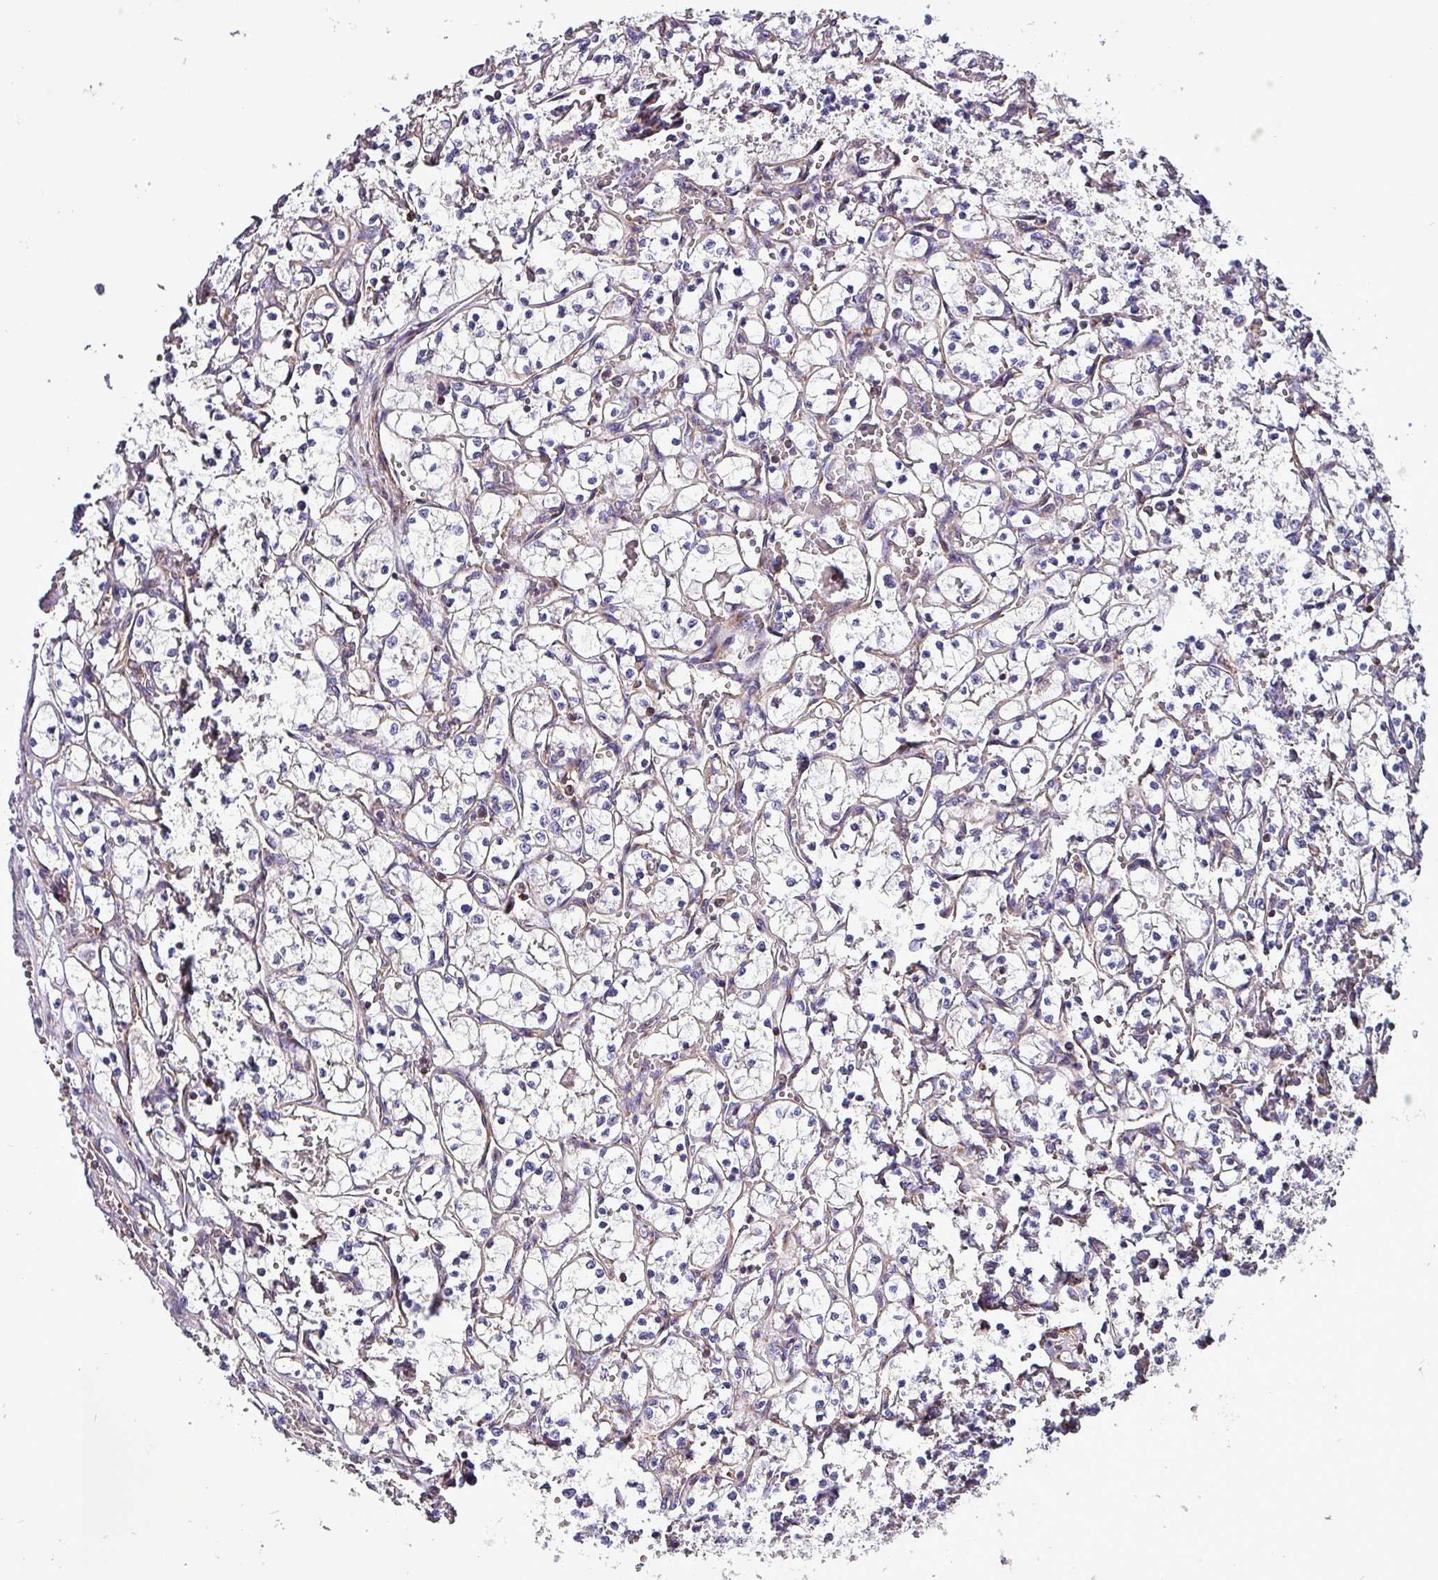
{"staining": {"intensity": "negative", "quantity": "none", "location": "none"}, "tissue": "renal cancer", "cell_type": "Tumor cells", "image_type": "cancer", "snomed": [{"axis": "morphology", "description": "Adenocarcinoma, NOS"}, {"axis": "topography", "description": "Kidney"}], "caption": "This is a photomicrograph of immunohistochemistry (IHC) staining of renal cancer (adenocarcinoma), which shows no expression in tumor cells.", "gene": "VAMP4", "patient": {"sex": "female", "age": 69}}